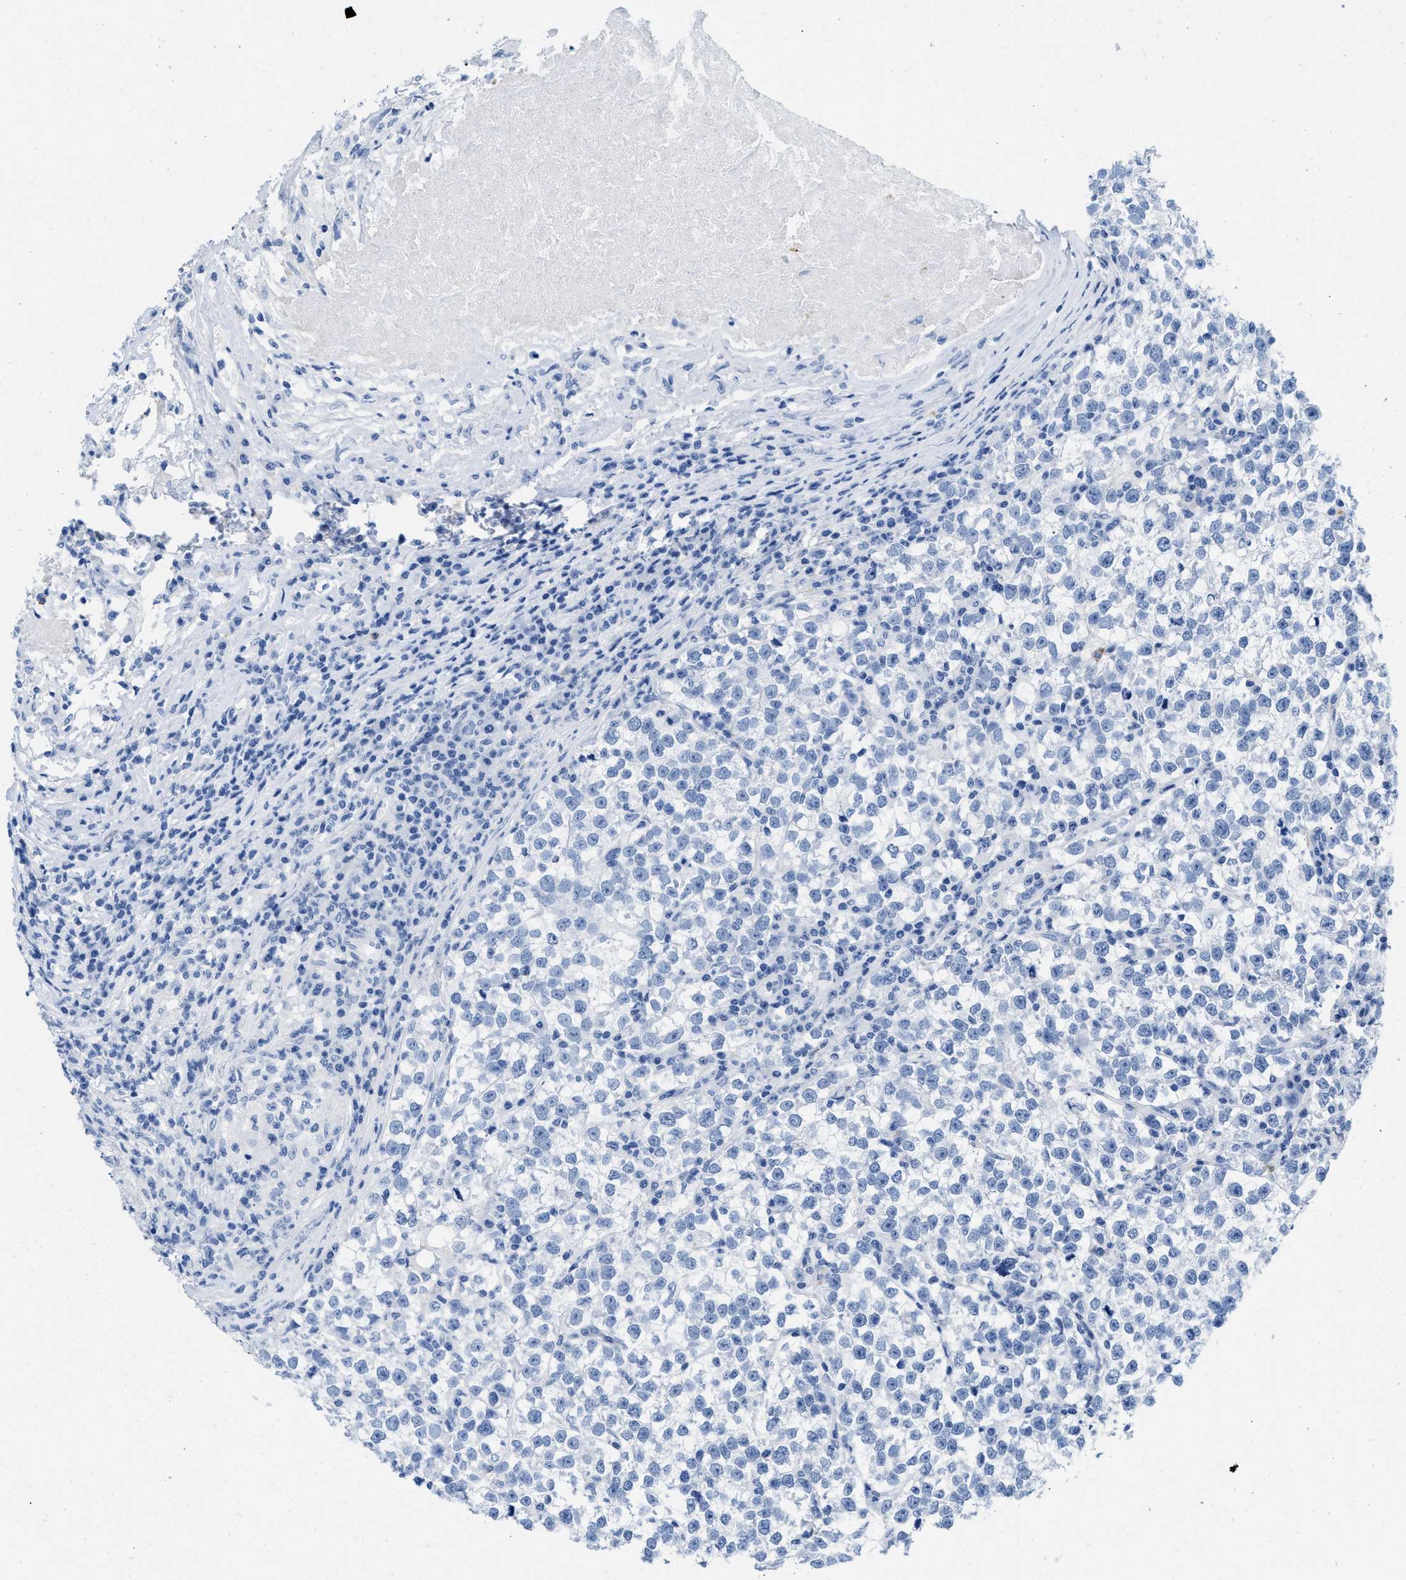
{"staining": {"intensity": "negative", "quantity": "none", "location": "none"}, "tissue": "testis cancer", "cell_type": "Tumor cells", "image_type": "cancer", "snomed": [{"axis": "morphology", "description": "Normal tissue, NOS"}, {"axis": "morphology", "description": "Seminoma, NOS"}, {"axis": "topography", "description": "Testis"}], "caption": "Histopathology image shows no significant protein staining in tumor cells of testis cancer (seminoma).", "gene": "CR1", "patient": {"sex": "male", "age": 43}}